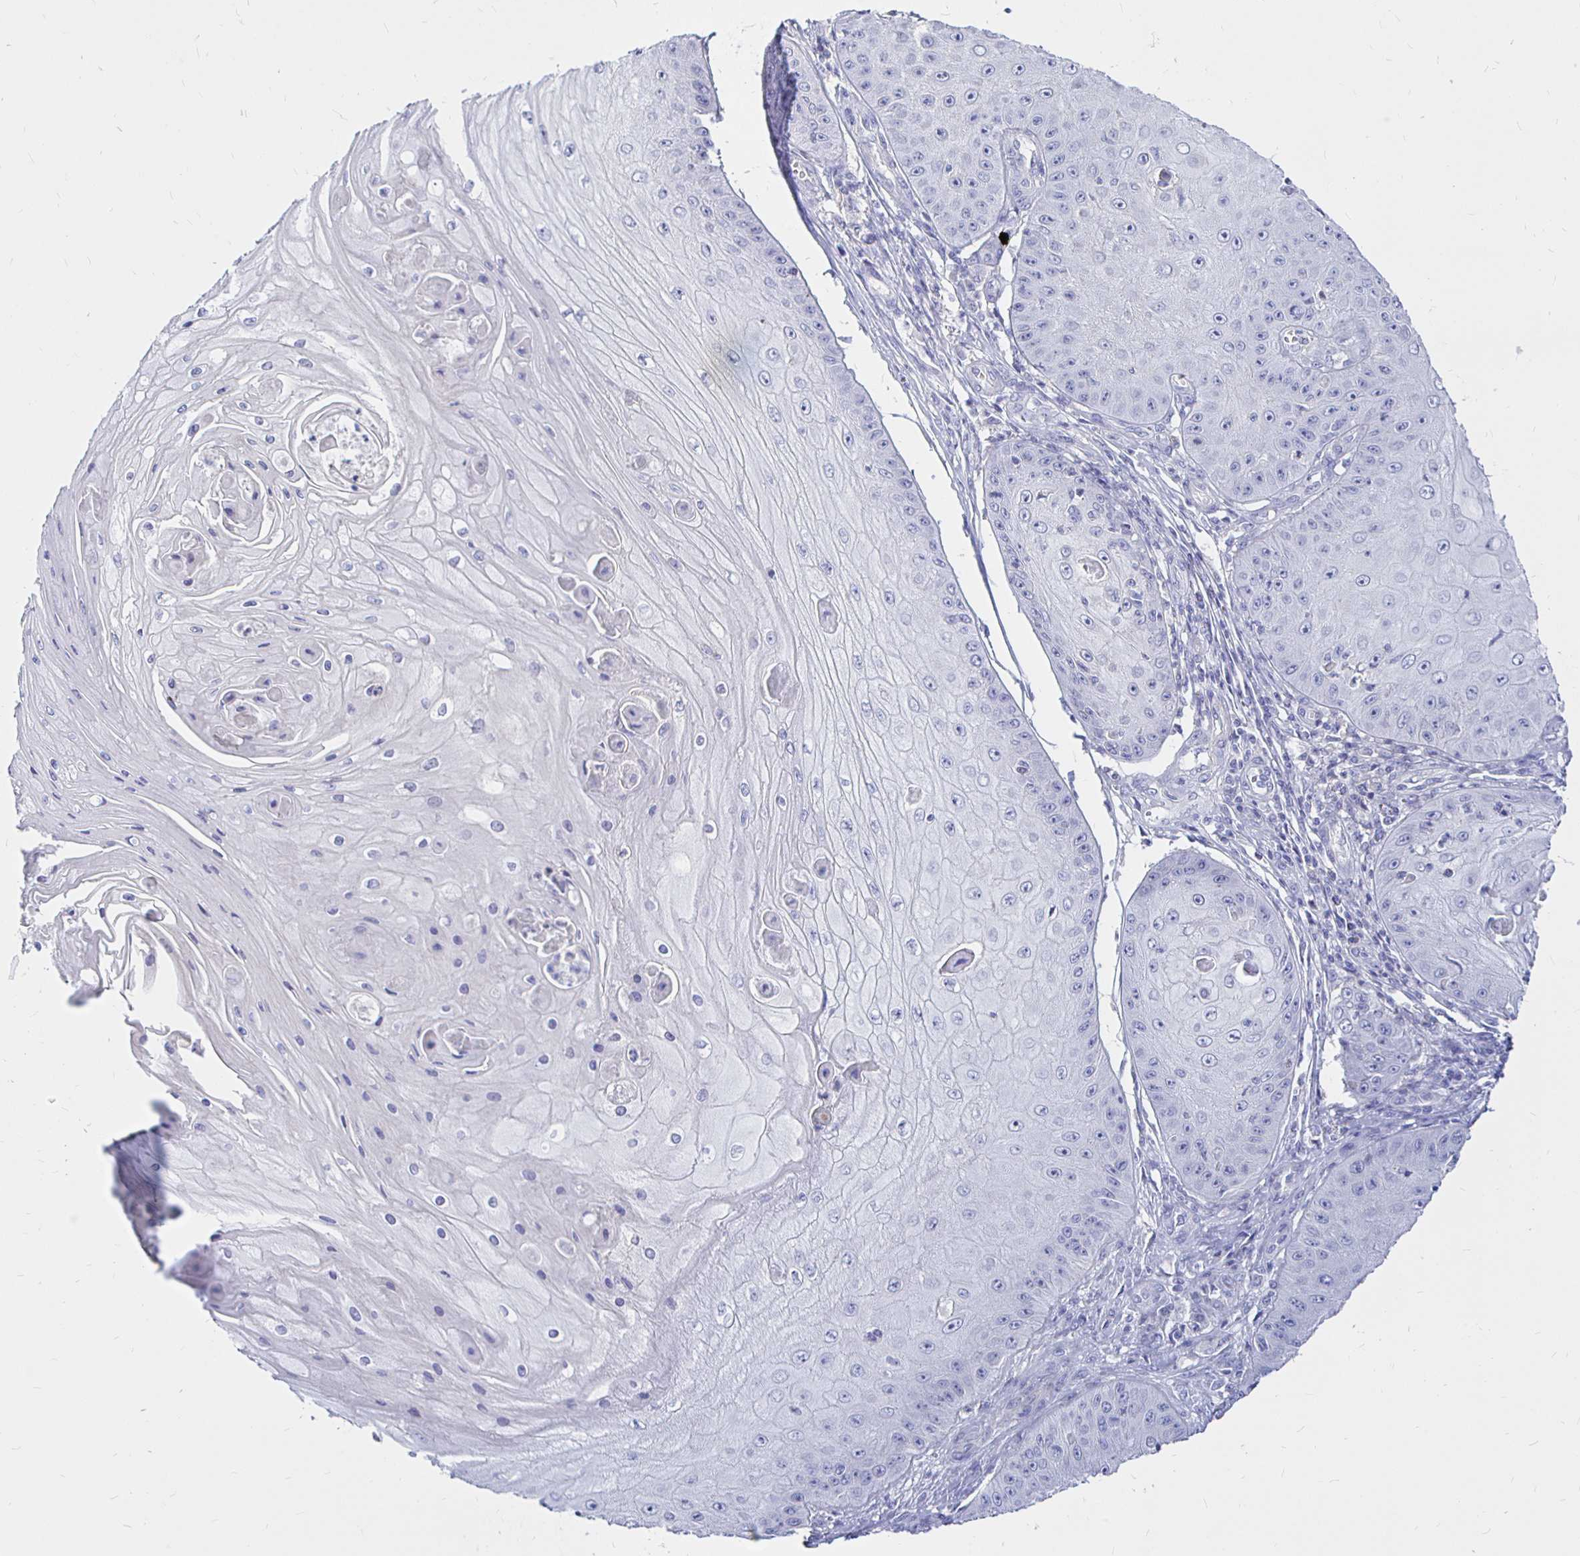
{"staining": {"intensity": "negative", "quantity": "none", "location": "none"}, "tissue": "skin cancer", "cell_type": "Tumor cells", "image_type": "cancer", "snomed": [{"axis": "morphology", "description": "Squamous cell carcinoma, NOS"}, {"axis": "topography", "description": "Skin"}], "caption": "Immunohistochemistry photomicrograph of human squamous cell carcinoma (skin) stained for a protein (brown), which displays no positivity in tumor cells.", "gene": "NECAB1", "patient": {"sex": "male", "age": 70}}